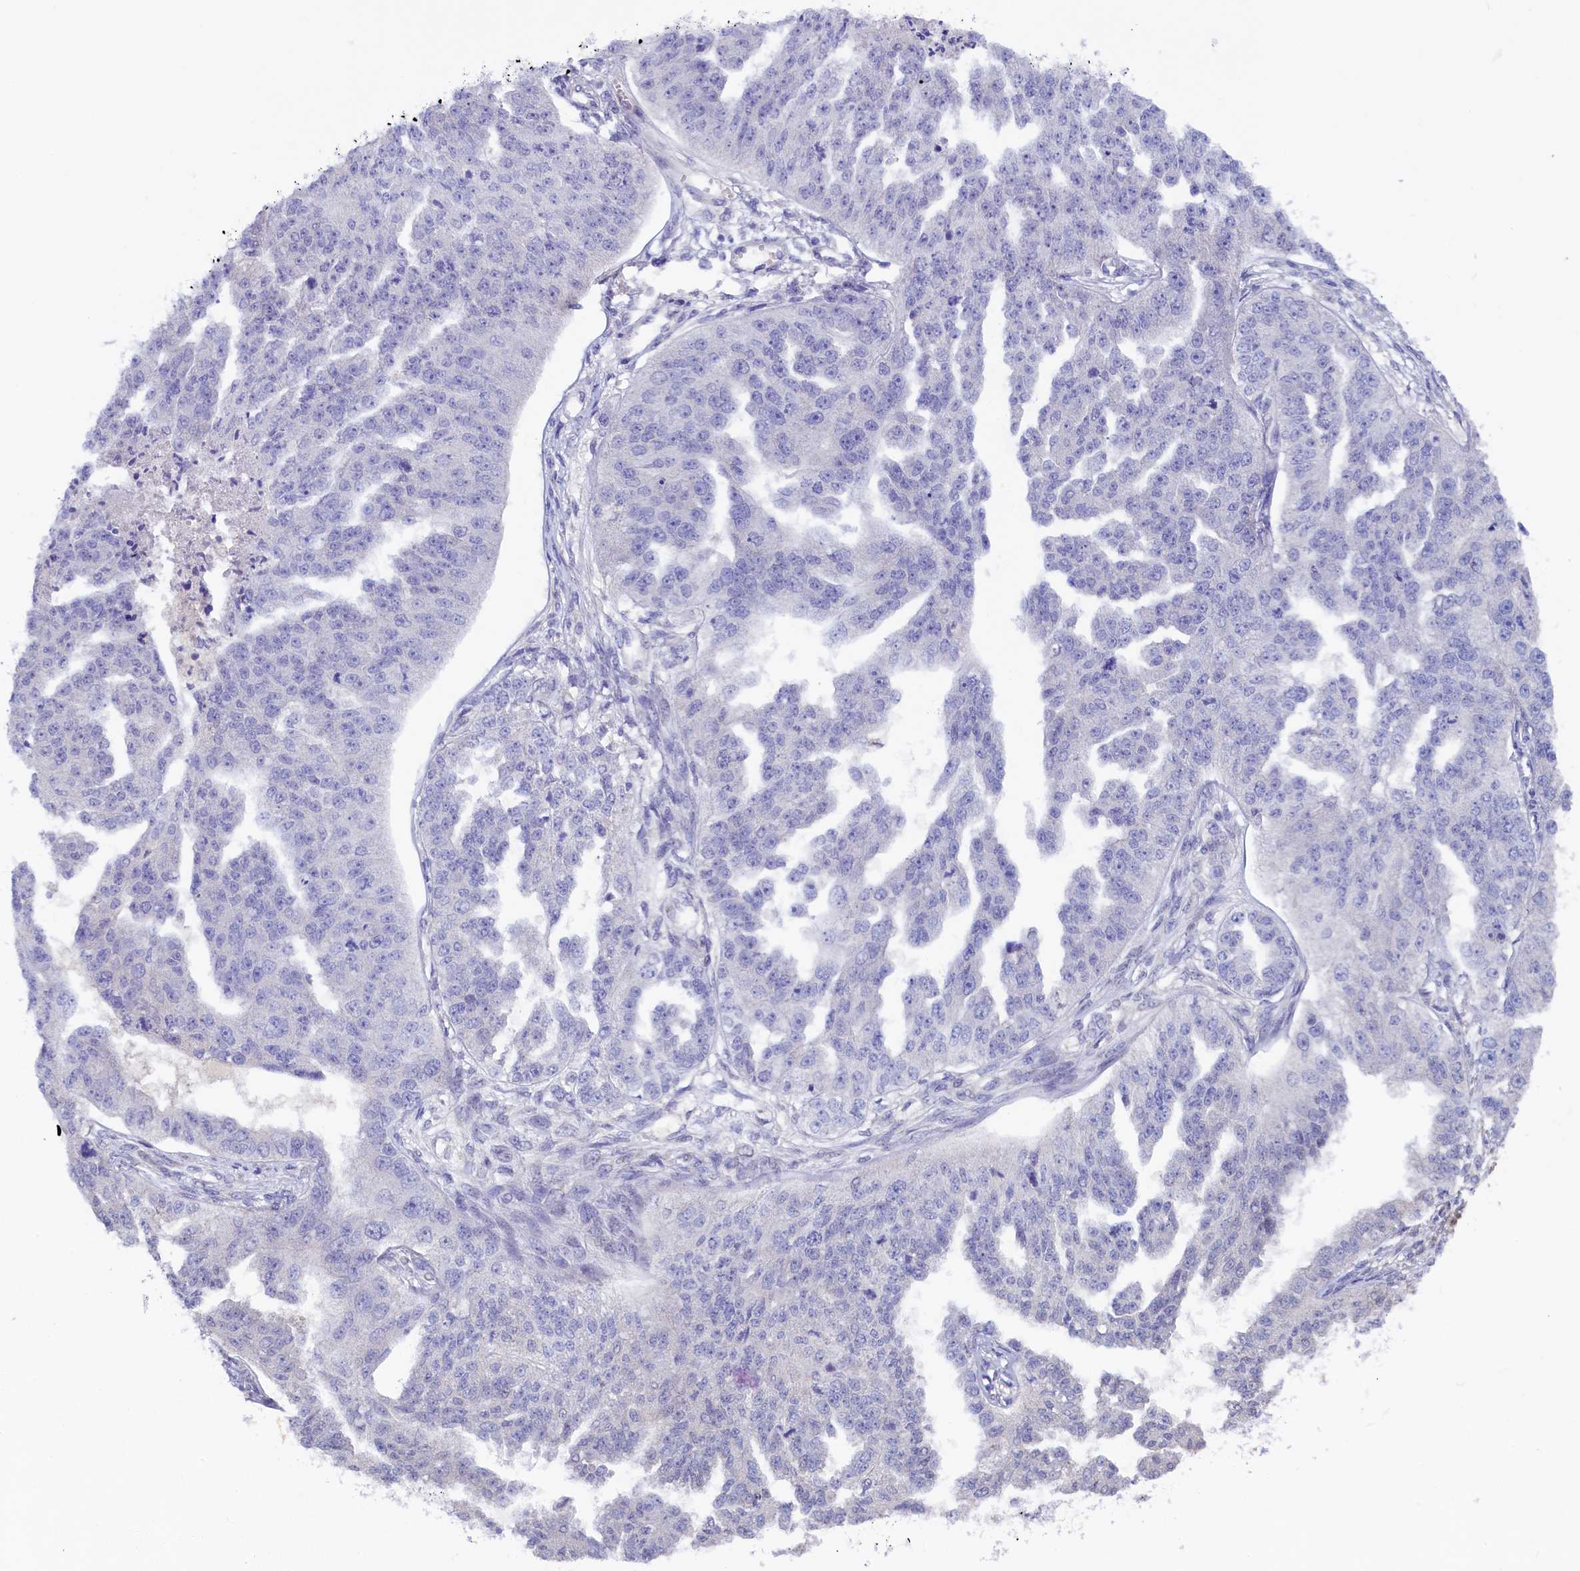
{"staining": {"intensity": "negative", "quantity": "none", "location": "none"}, "tissue": "ovarian cancer", "cell_type": "Tumor cells", "image_type": "cancer", "snomed": [{"axis": "morphology", "description": "Cystadenocarcinoma, serous, NOS"}, {"axis": "topography", "description": "Ovary"}], "caption": "This is an immunohistochemistry photomicrograph of ovarian serous cystadenocarcinoma. There is no staining in tumor cells.", "gene": "FLYWCH2", "patient": {"sex": "female", "age": 58}}